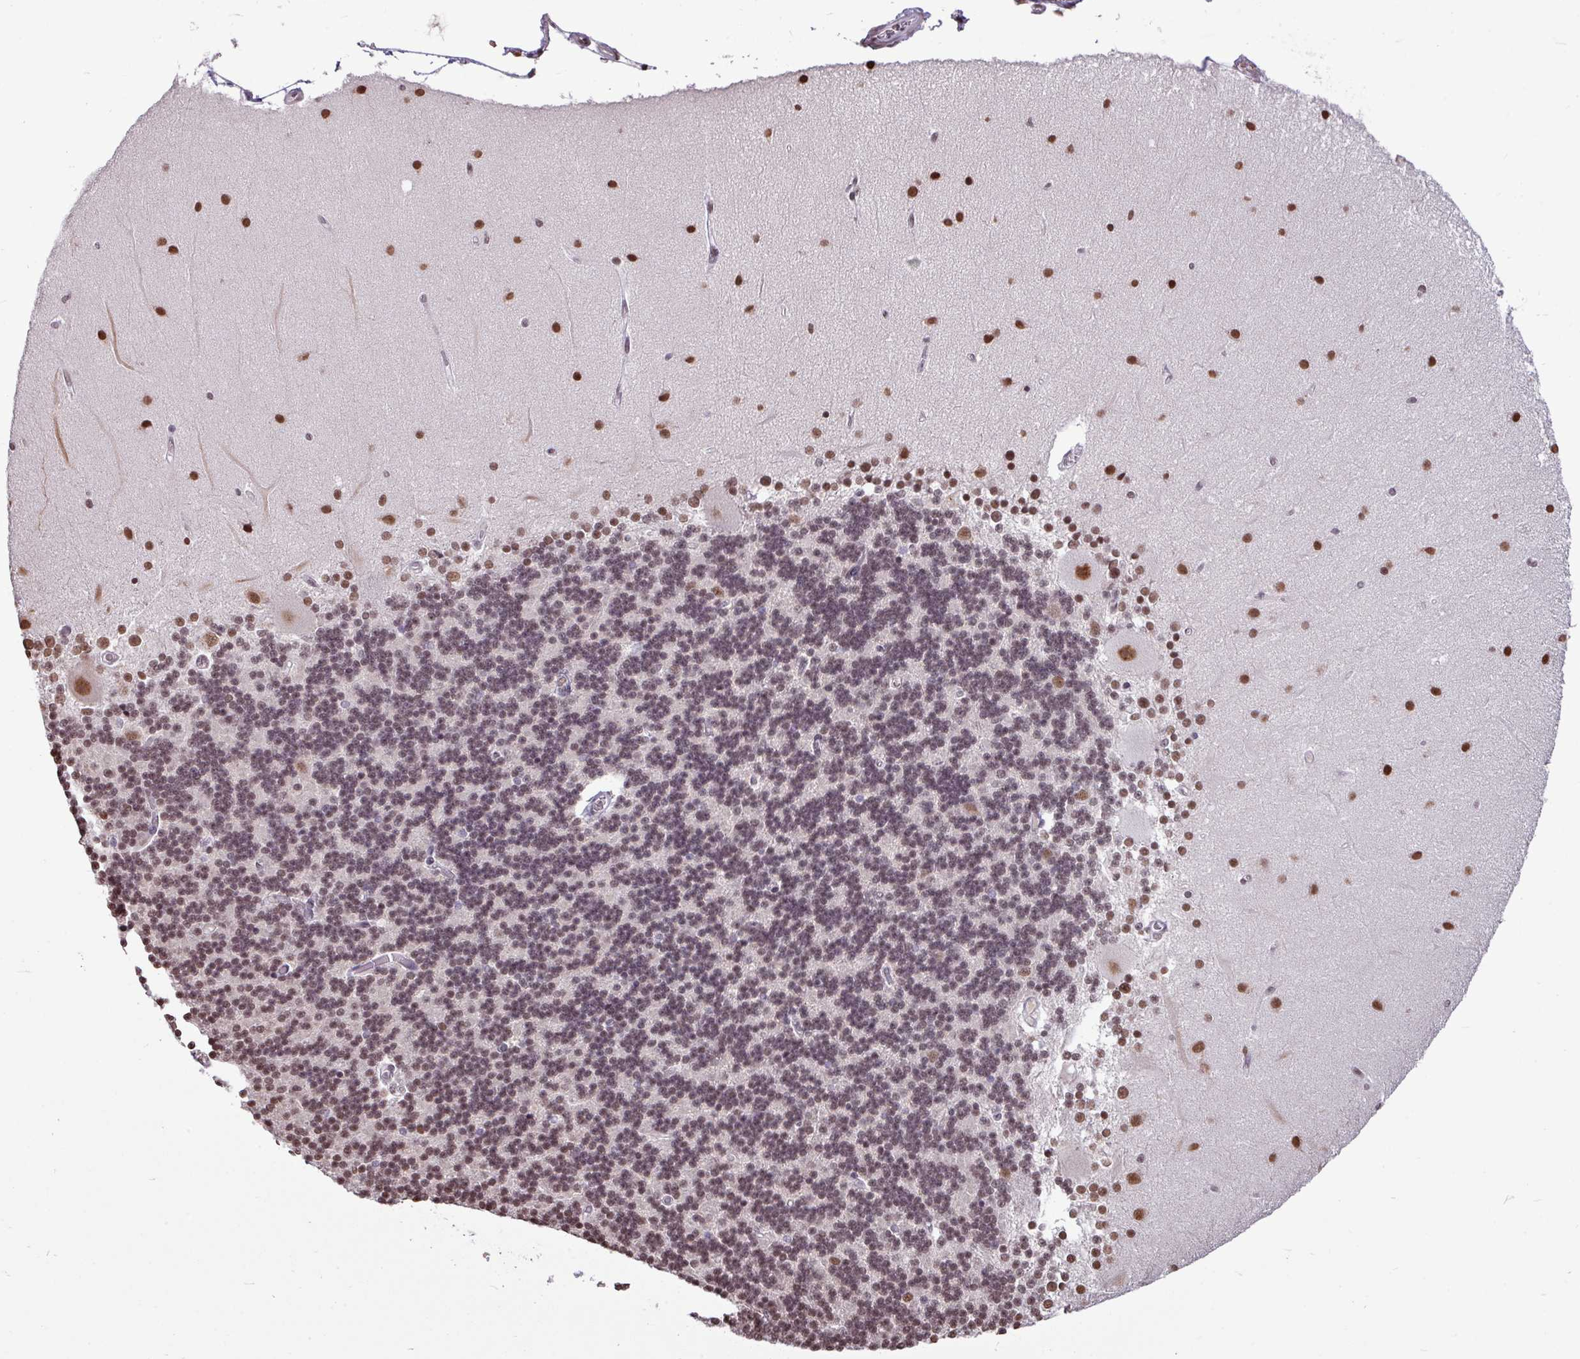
{"staining": {"intensity": "moderate", "quantity": ">75%", "location": "nuclear"}, "tissue": "cerebellum", "cell_type": "Cells in granular layer", "image_type": "normal", "snomed": [{"axis": "morphology", "description": "Normal tissue, NOS"}, {"axis": "topography", "description": "Cerebellum"}], "caption": "The photomicrograph displays immunohistochemical staining of normal cerebellum. There is moderate nuclear staining is seen in approximately >75% of cells in granular layer.", "gene": "TDG", "patient": {"sex": "female", "age": 54}}